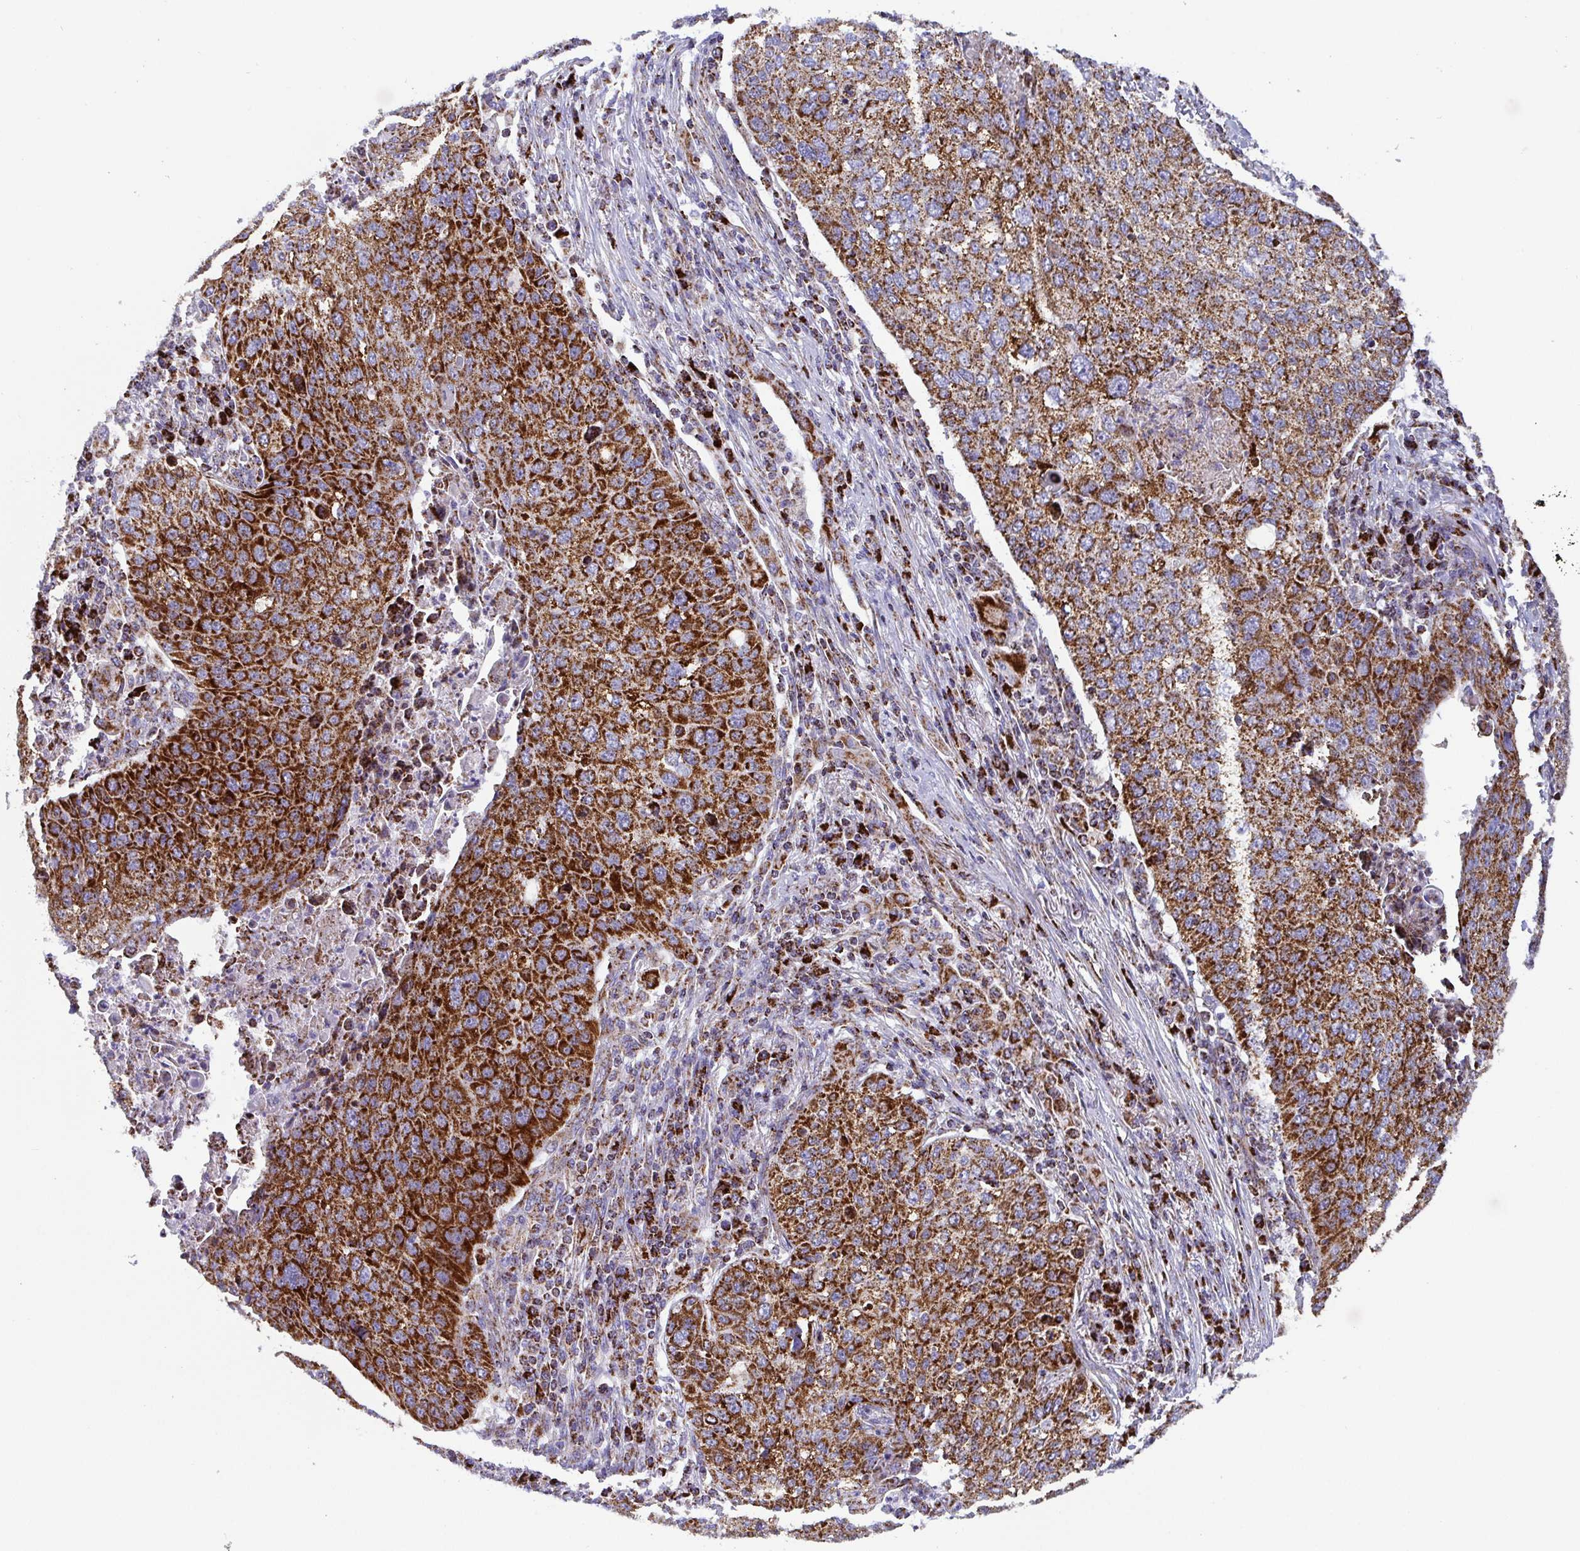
{"staining": {"intensity": "strong", "quantity": ">75%", "location": "cytoplasmic/membranous"}, "tissue": "lung cancer", "cell_type": "Tumor cells", "image_type": "cancer", "snomed": [{"axis": "morphology", "description": "Squamous cell carcinoma, NOS"}, {"axis": "topography", "description": "Lung"}], "caption": "Lung cancer (squamous cell carcinoma) stained with a protein marker exhibits strong staining in tumor cells.", "gene": "ATP5MJ", "patient": {"sex": "male", "age": 63}}